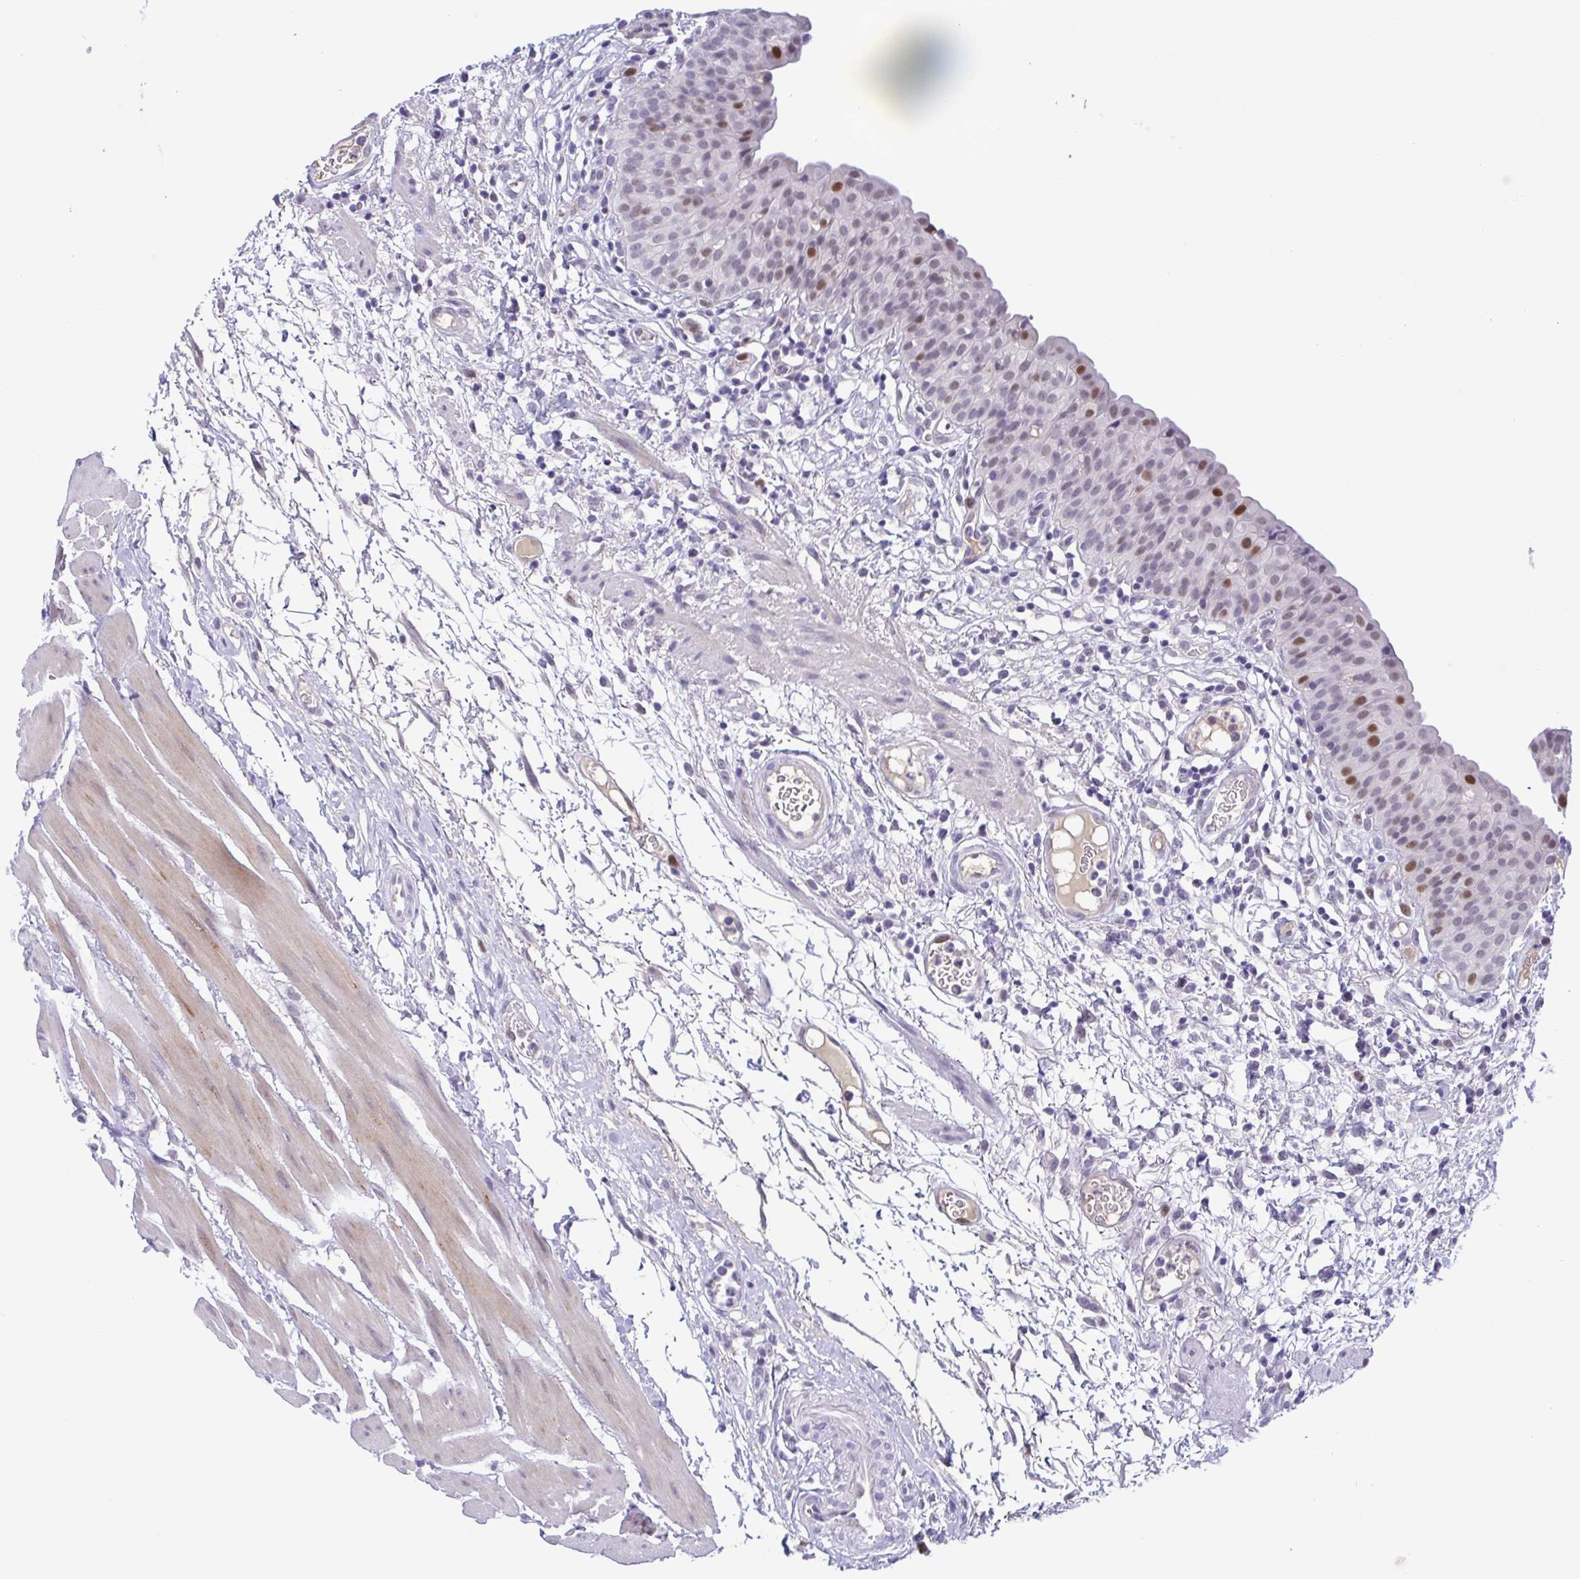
{"staining": {"intensity": "moderate", "quantity": "<25%", "location": "nuclear"}, "tissue": "urinary bladder", "cell_type": "Urothelial cells", "image_type": "normal", "snomed": [{"axis": "morphology", "description": "Normal tissue, NOS"}, {"axis": "morphology", "description": "Inflammation, NOS"}, {"axis": "topography", "description": "Urinary bladder"}], "caption": "Immunohistochemistry of benign human urinary bladder exhibits low levels of moderate nuclear expression in approximately <25% of urothelial cells.", "gene": "TIPIN", "patient": {"sex": "male", "age": 57}}